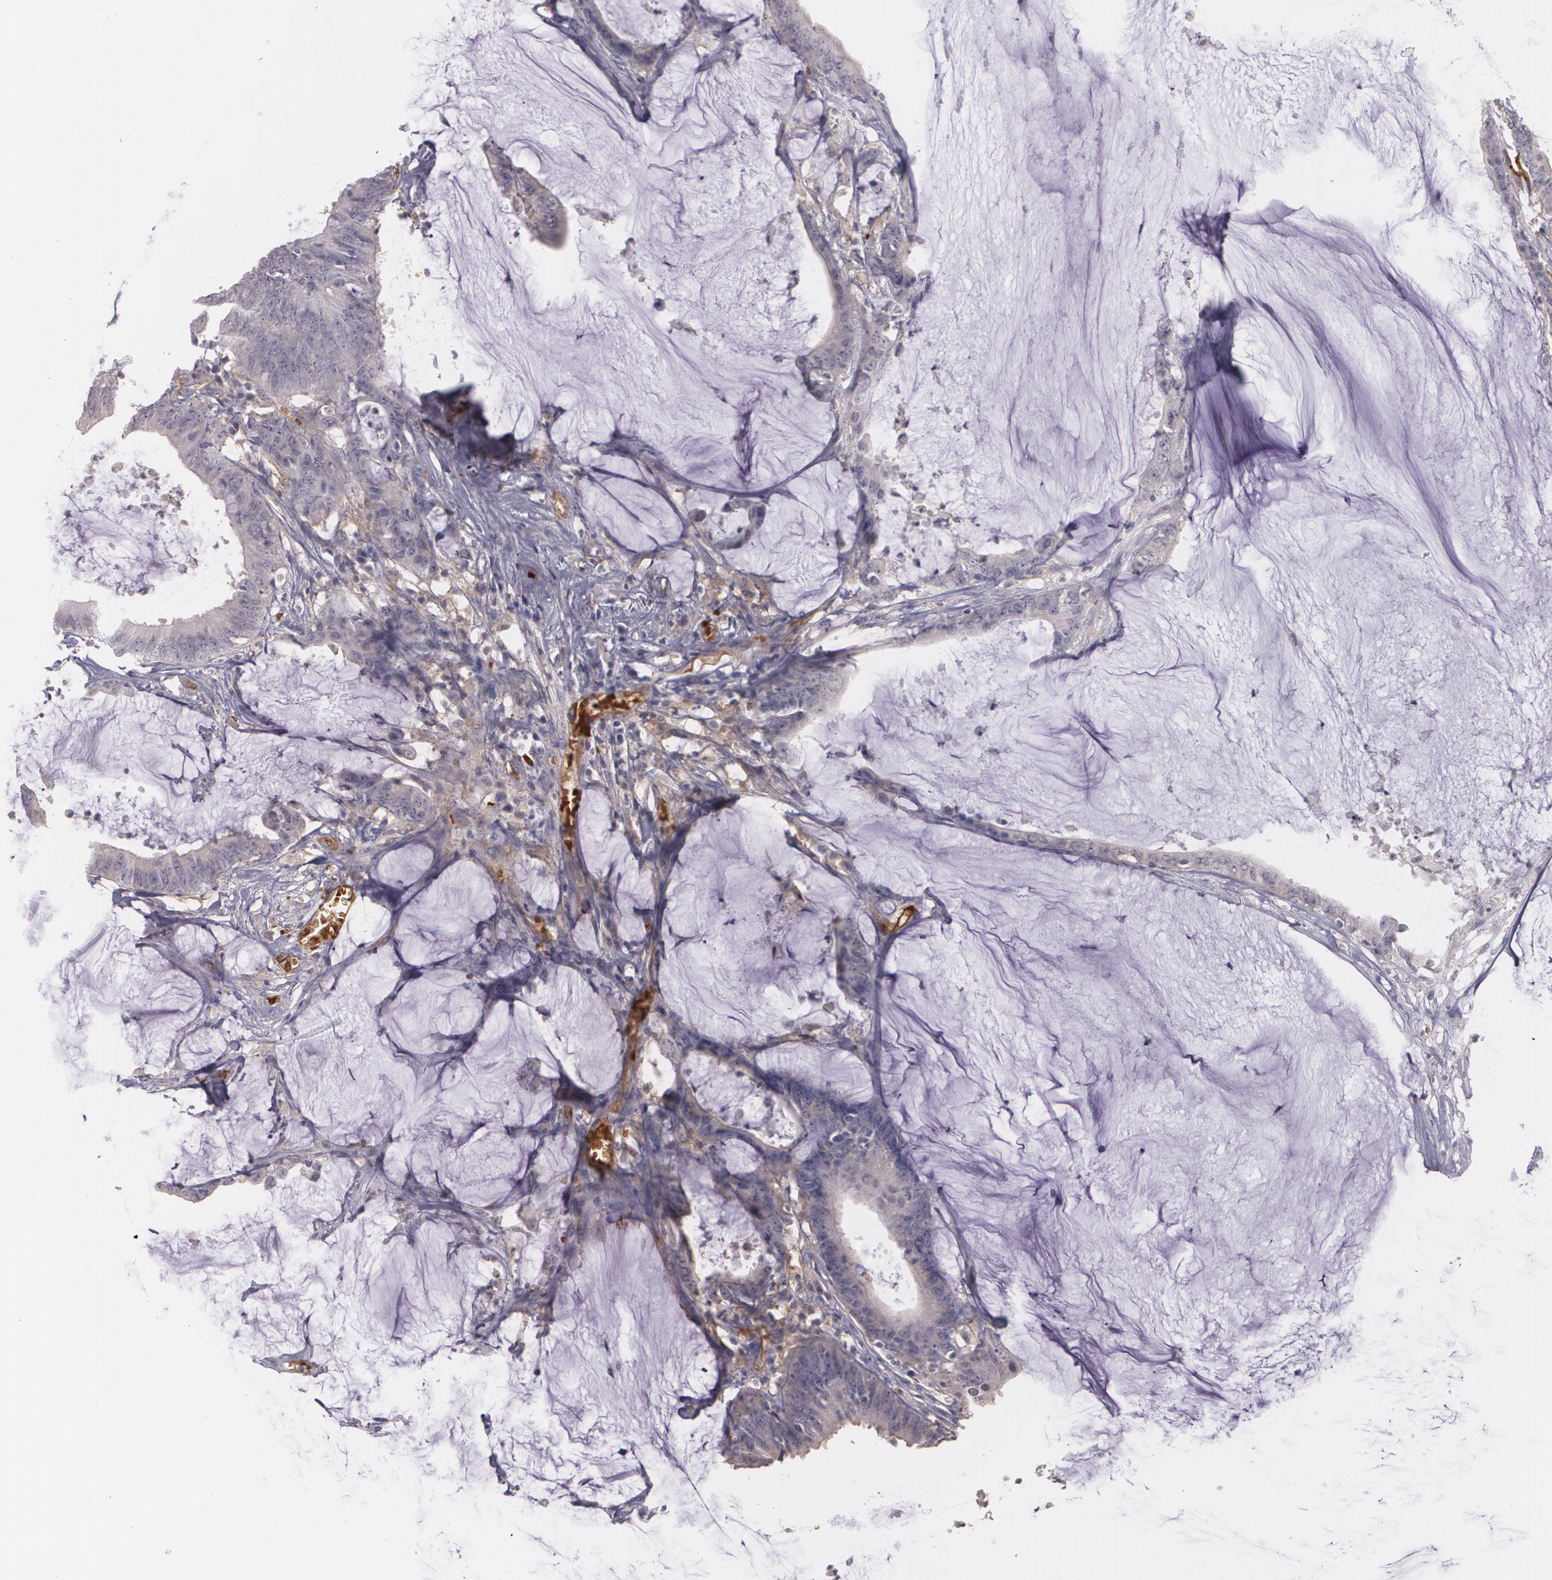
{"staining": {"intensity": "negative", "quantity": "none", "location": "none"}, "tissue": "colorectal cancer", "cell_type": "Tumor cells", "image_type": "cancer", "snomed": [{"axis": "morphology", "description": "Adenocarcinoma, NOS"}, {"axis": "topography", "description": "Rectum"}], "caption": "Protein analysis of colorectal adenocarcinoma displays no significant expression in tumor cells.", "gene": "ACE", "patient": {"sex": "female", "age": 66}}